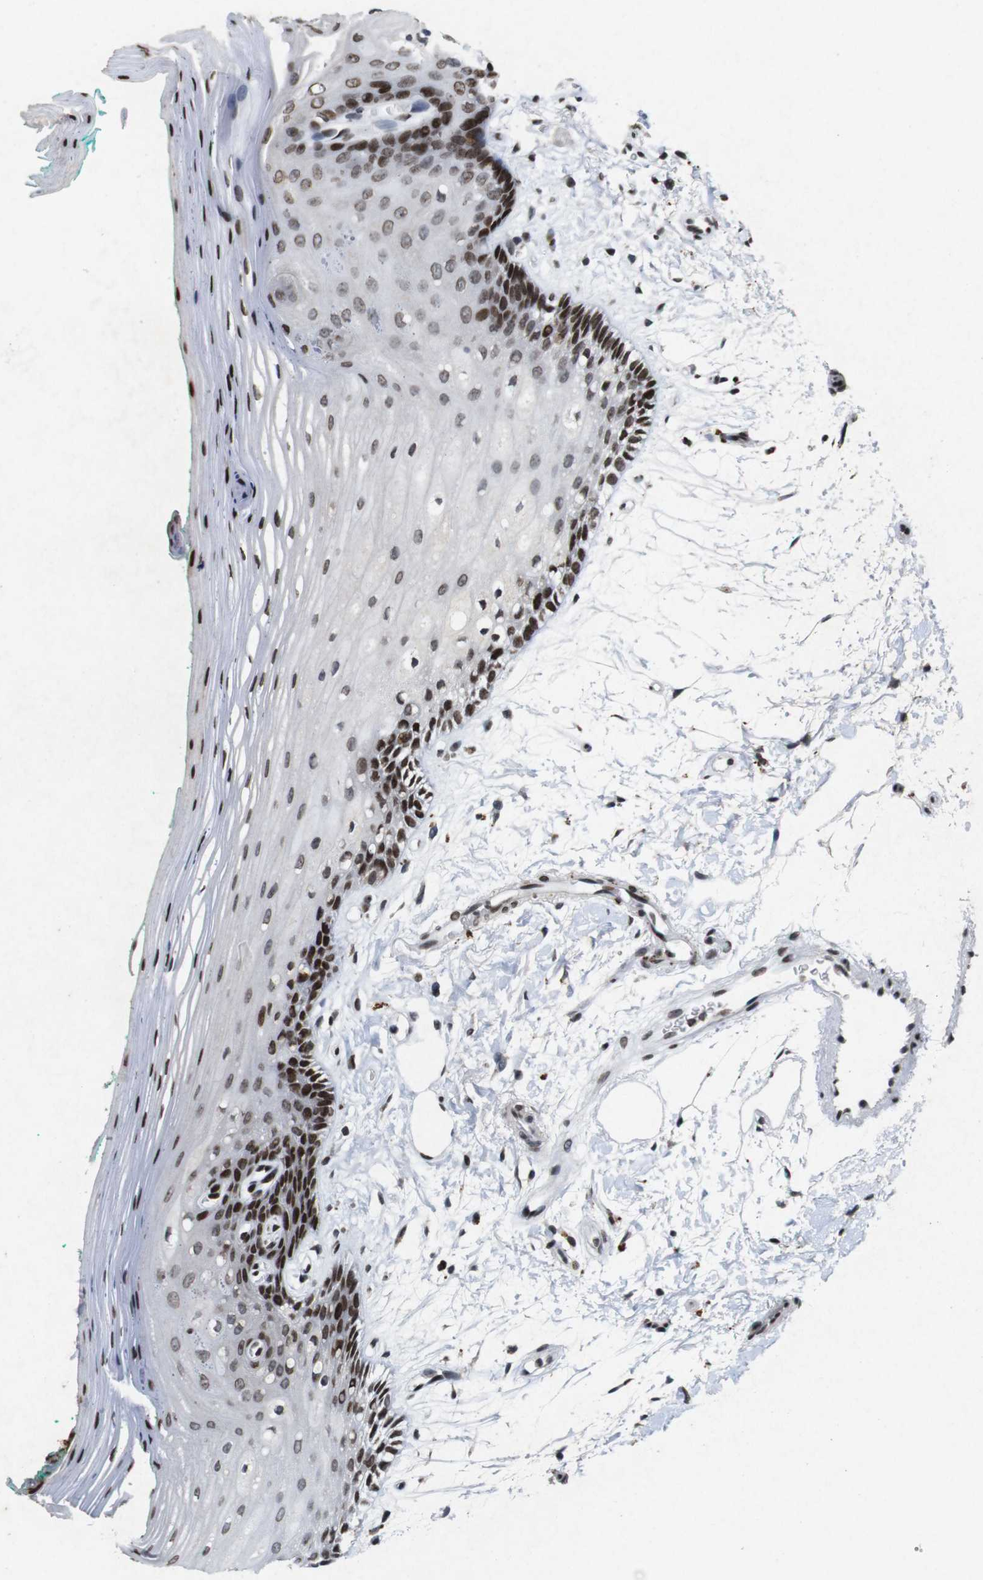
{"staining": {"intensity": "strong", "quantity": "25%-75%", "location": "nuclear"}, "tissue": "oral mucosa", "cell_type": "Squamous epithelial cells", "image_type": "normal", "snomed": [{"axis": "morphology", "description": "Normal tissue, NOS"}, {"axis": "topography", "description": "Skeletal muscle"}, {"axis": "topography", "description": "Oral tissue"}, {"axis": "topography", "description": "Peripheral nerve tissue"}], "caption": "Immunohistochemical staining of benign human oral mucosa exhibits high levels of strong nuclear positivity in about 25%-75% of squamous epithelial cells.", "gene": "MAGEH1", "patient": {"sex": "female", "age": 84}}